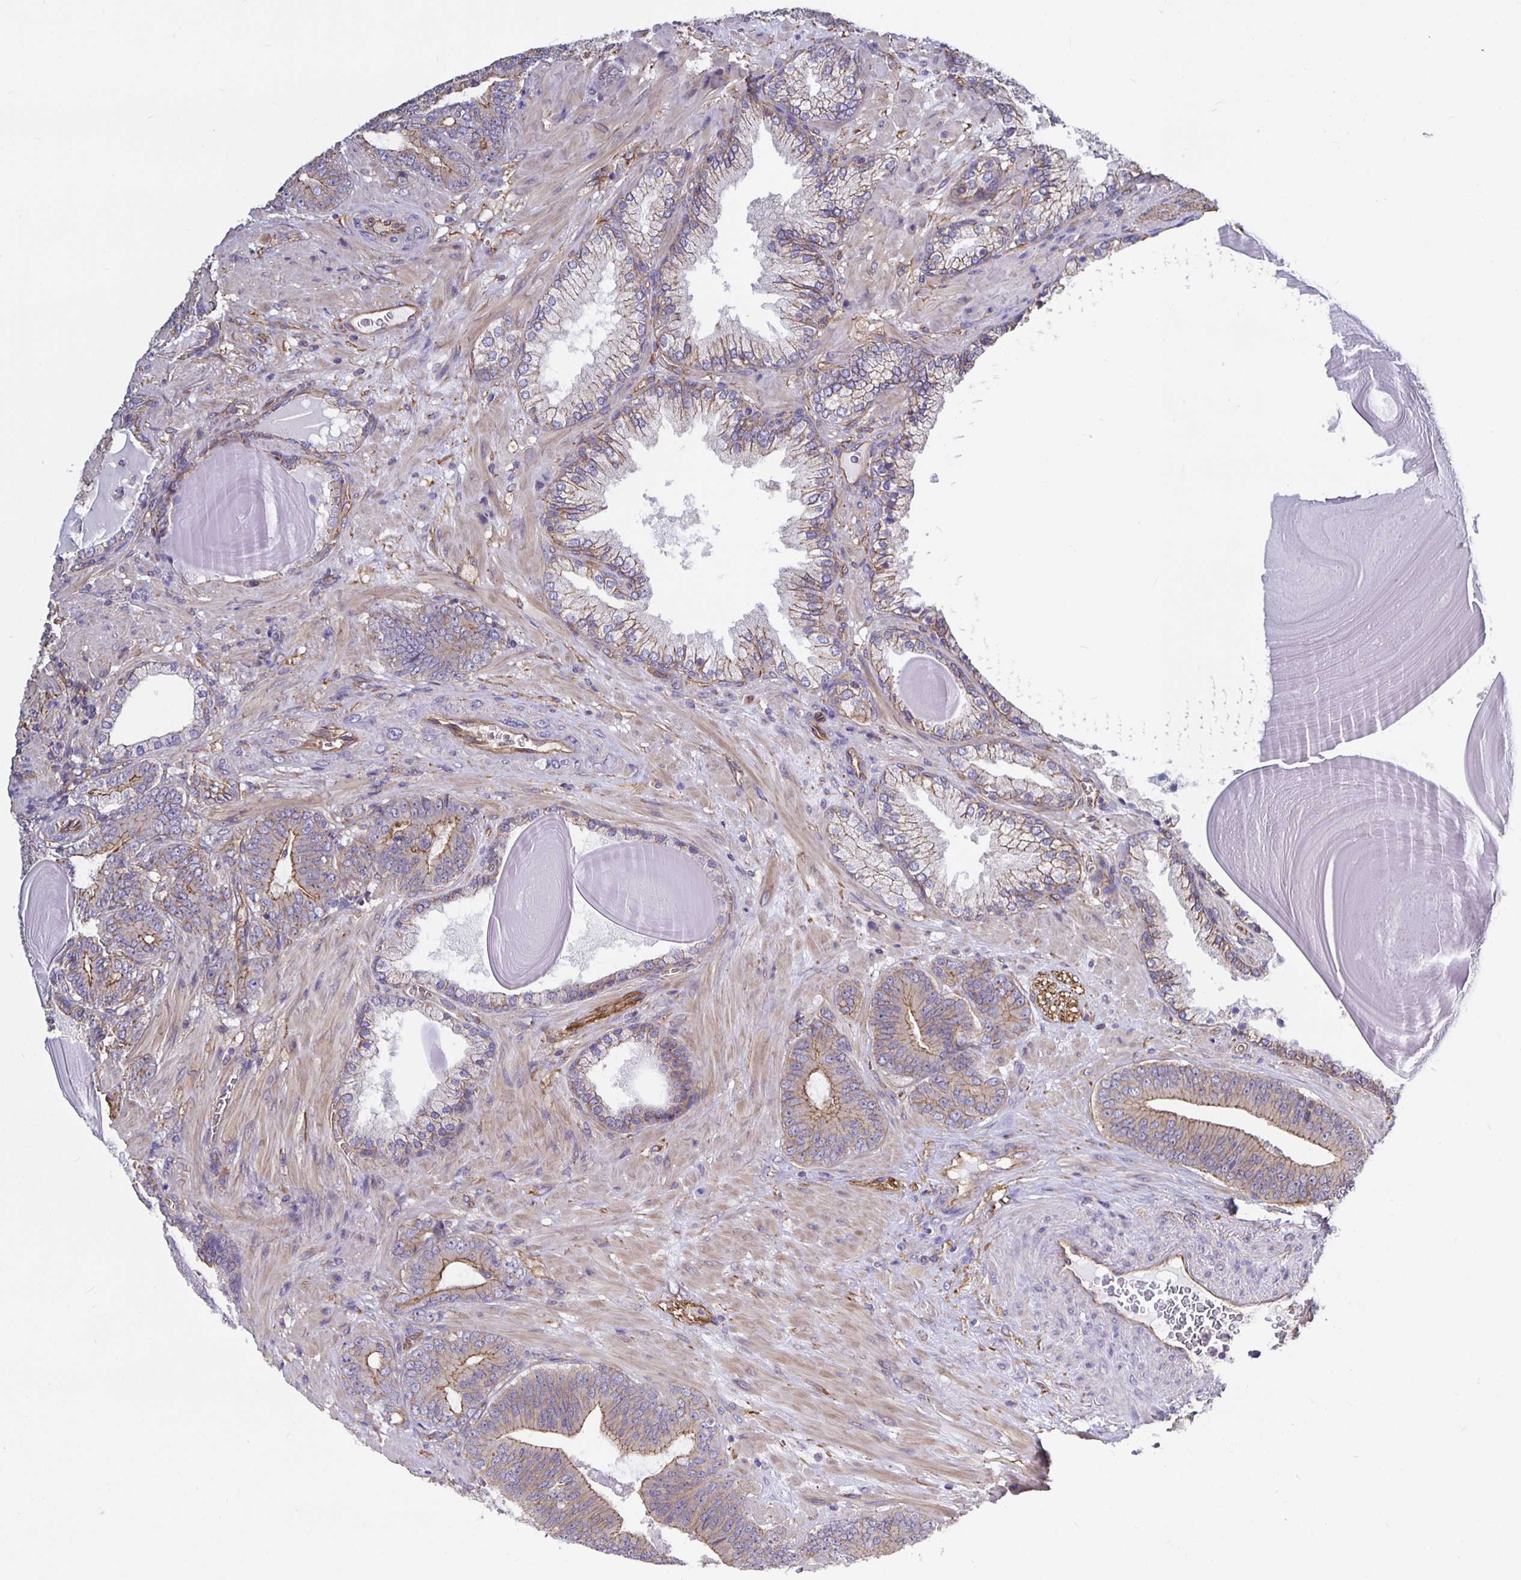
{"staining": {"intensity": "moderate", "quantity": "<25%", "location": "cytoplasmic/membranous"}, "tissue": "prostate cancer", "cell_type": "Tumor cells", "image_type": "cancer", "snomed": [{"axis": "morphology", "description": "Adenocarcinoma, High grade"}, {"axis": "topography", "description": "Prostate"}], "caption": "This histopathology image demonstrates IHC staining of human prostate cancer (high-grade adenocarcinoma), with low moderate cytoplasmic/membranous staining in about <25% of tumor cells.", "gene": "ARHGEF39", "patient": {"sex": "male", "age": 62}}